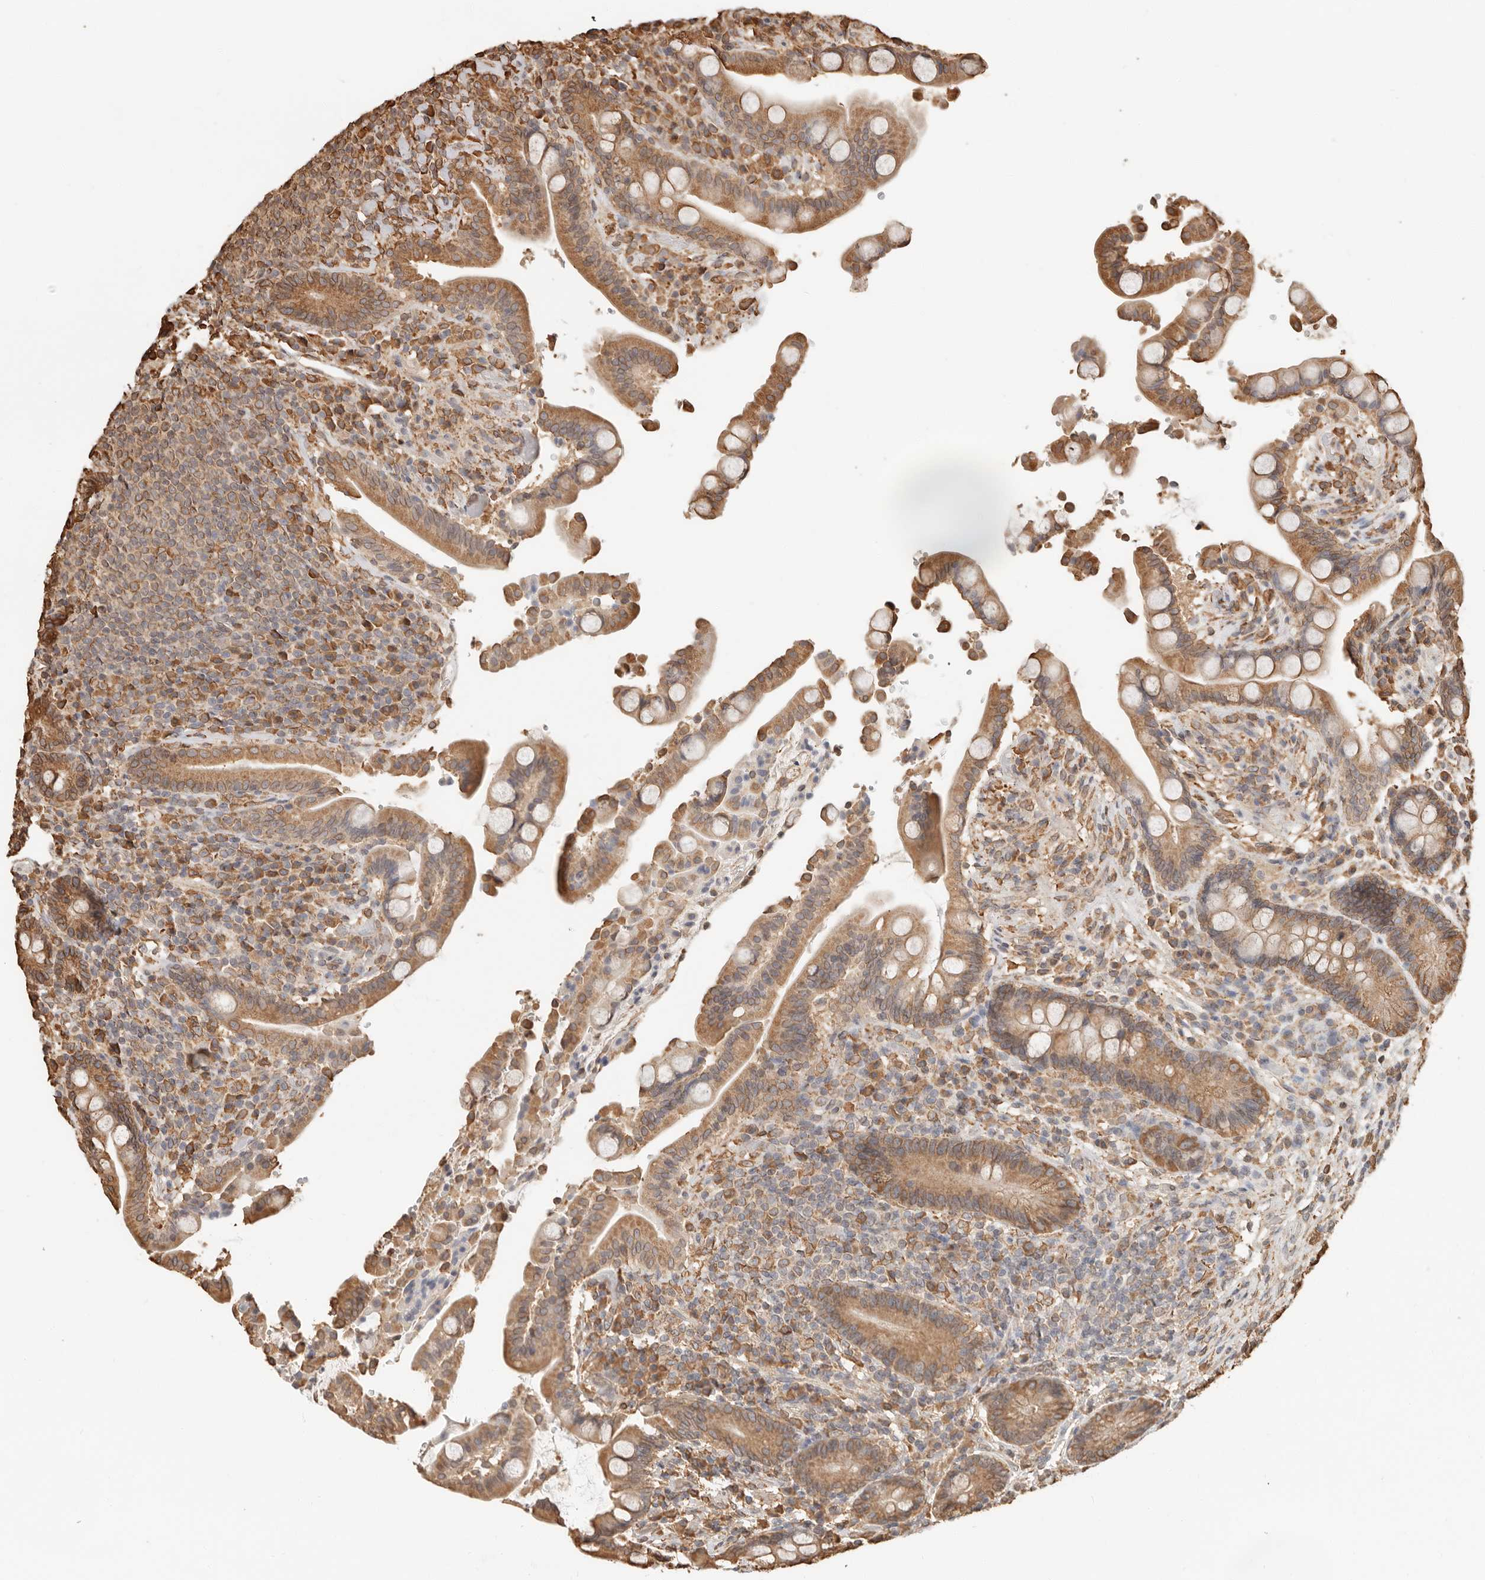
{"staining": {"intensity": "moderate", "quantity": ">75%", "location": "cytoplasmic/membranous"}, "tissue": "colon", "cell_type": "Endothelial cells", "image_type": "normal", "snomed": [{"axis": "morphology", "description": "Normal tissue, NOS"}, {"axis": "topography", "description": "Colon"}], "caption": "This photomicrograph reveals IHC staining of normal human colon, with medium moderate cytoplasmic/membranous staining in approximately >75% of endothelial cells.", "gene": "ARHGEF10L", "patient": {"sex": "male", "age": 73}}